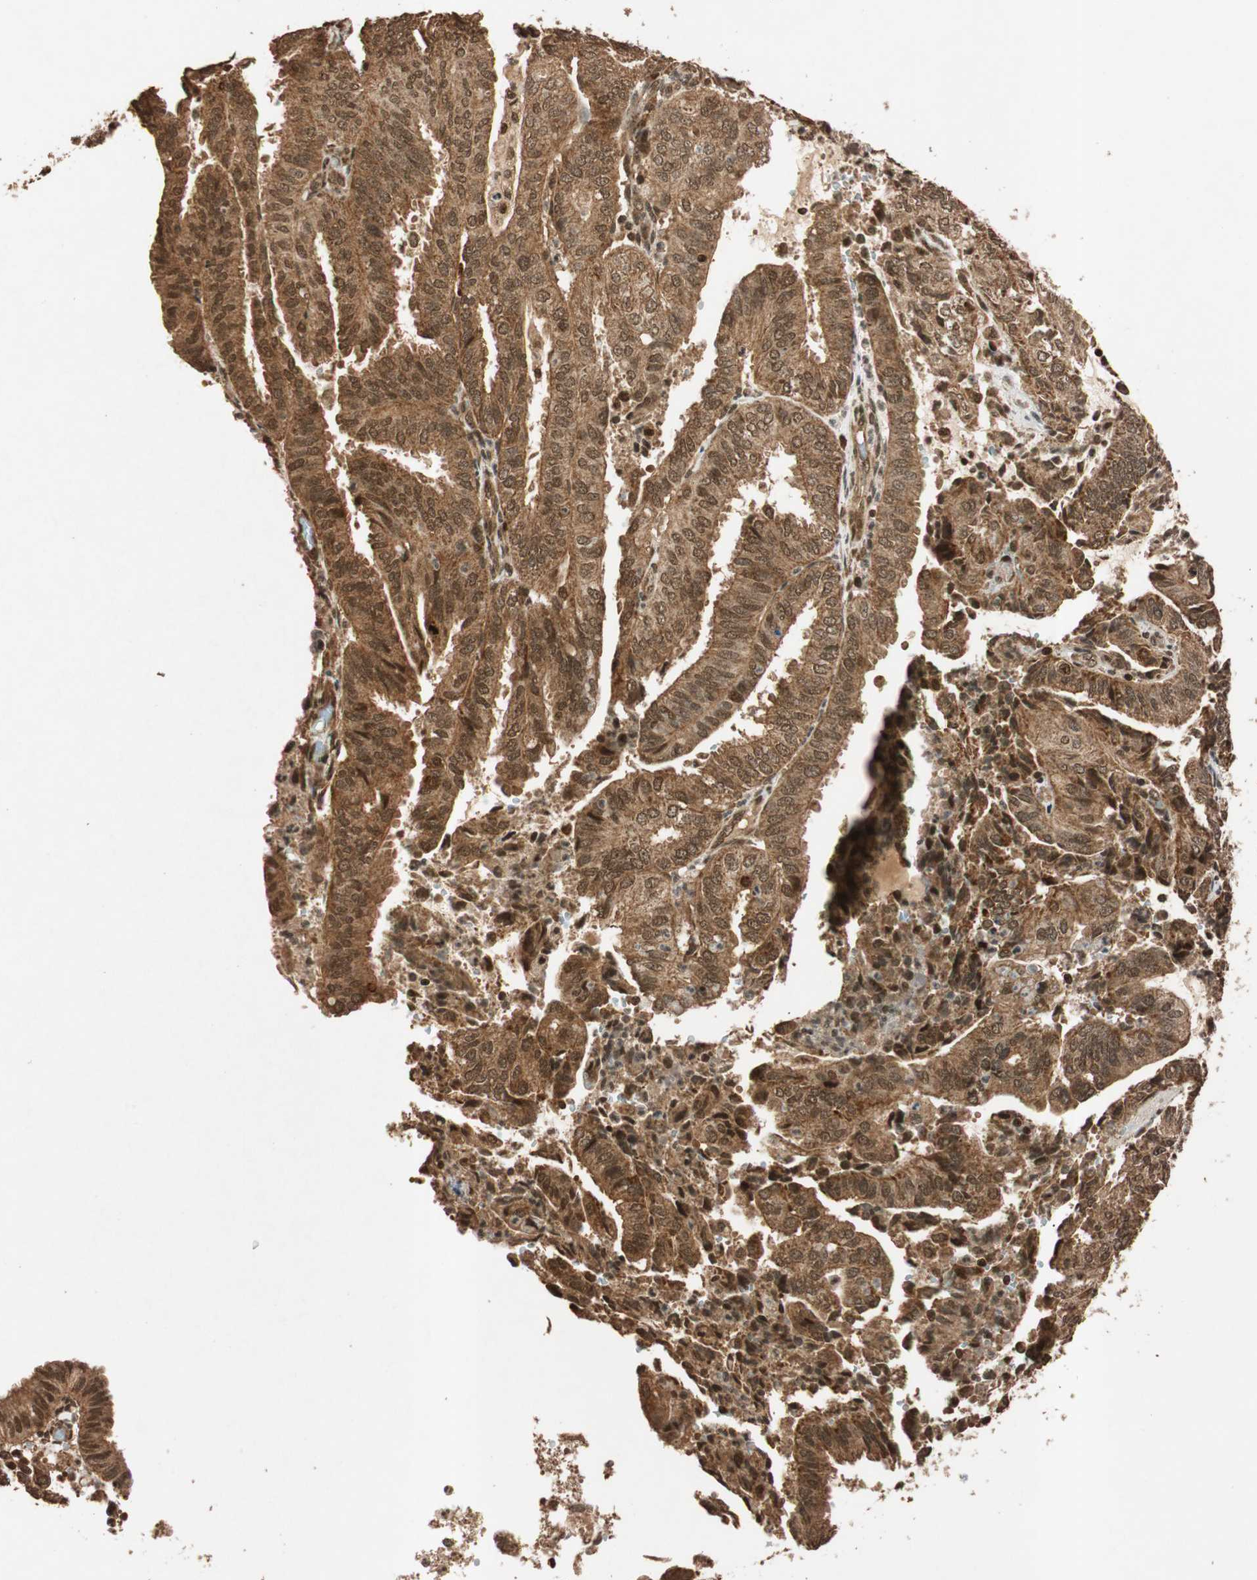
{"staining": {"intensity": "moderate", "quantity": ">75%", "location": "cytoplasmic/membranous"}, "tissue": "endometrial cancer", "cell_type": "Tumor cells", "image_type": "cancer", "snomed": [{"axis": "morphology", "description": "Adenocarcinoma, NOS"}, {"axis": "topography", "description": "Uterus"}], "caption": "Immunohistochemical staining of endometrial adenocarcinoma reveals moderate cytoplasmic/membranous protein staining in about >75% of tumor cells.", "gene": "ALKBH5", "patient": {"sex": "female", "age": 60}}